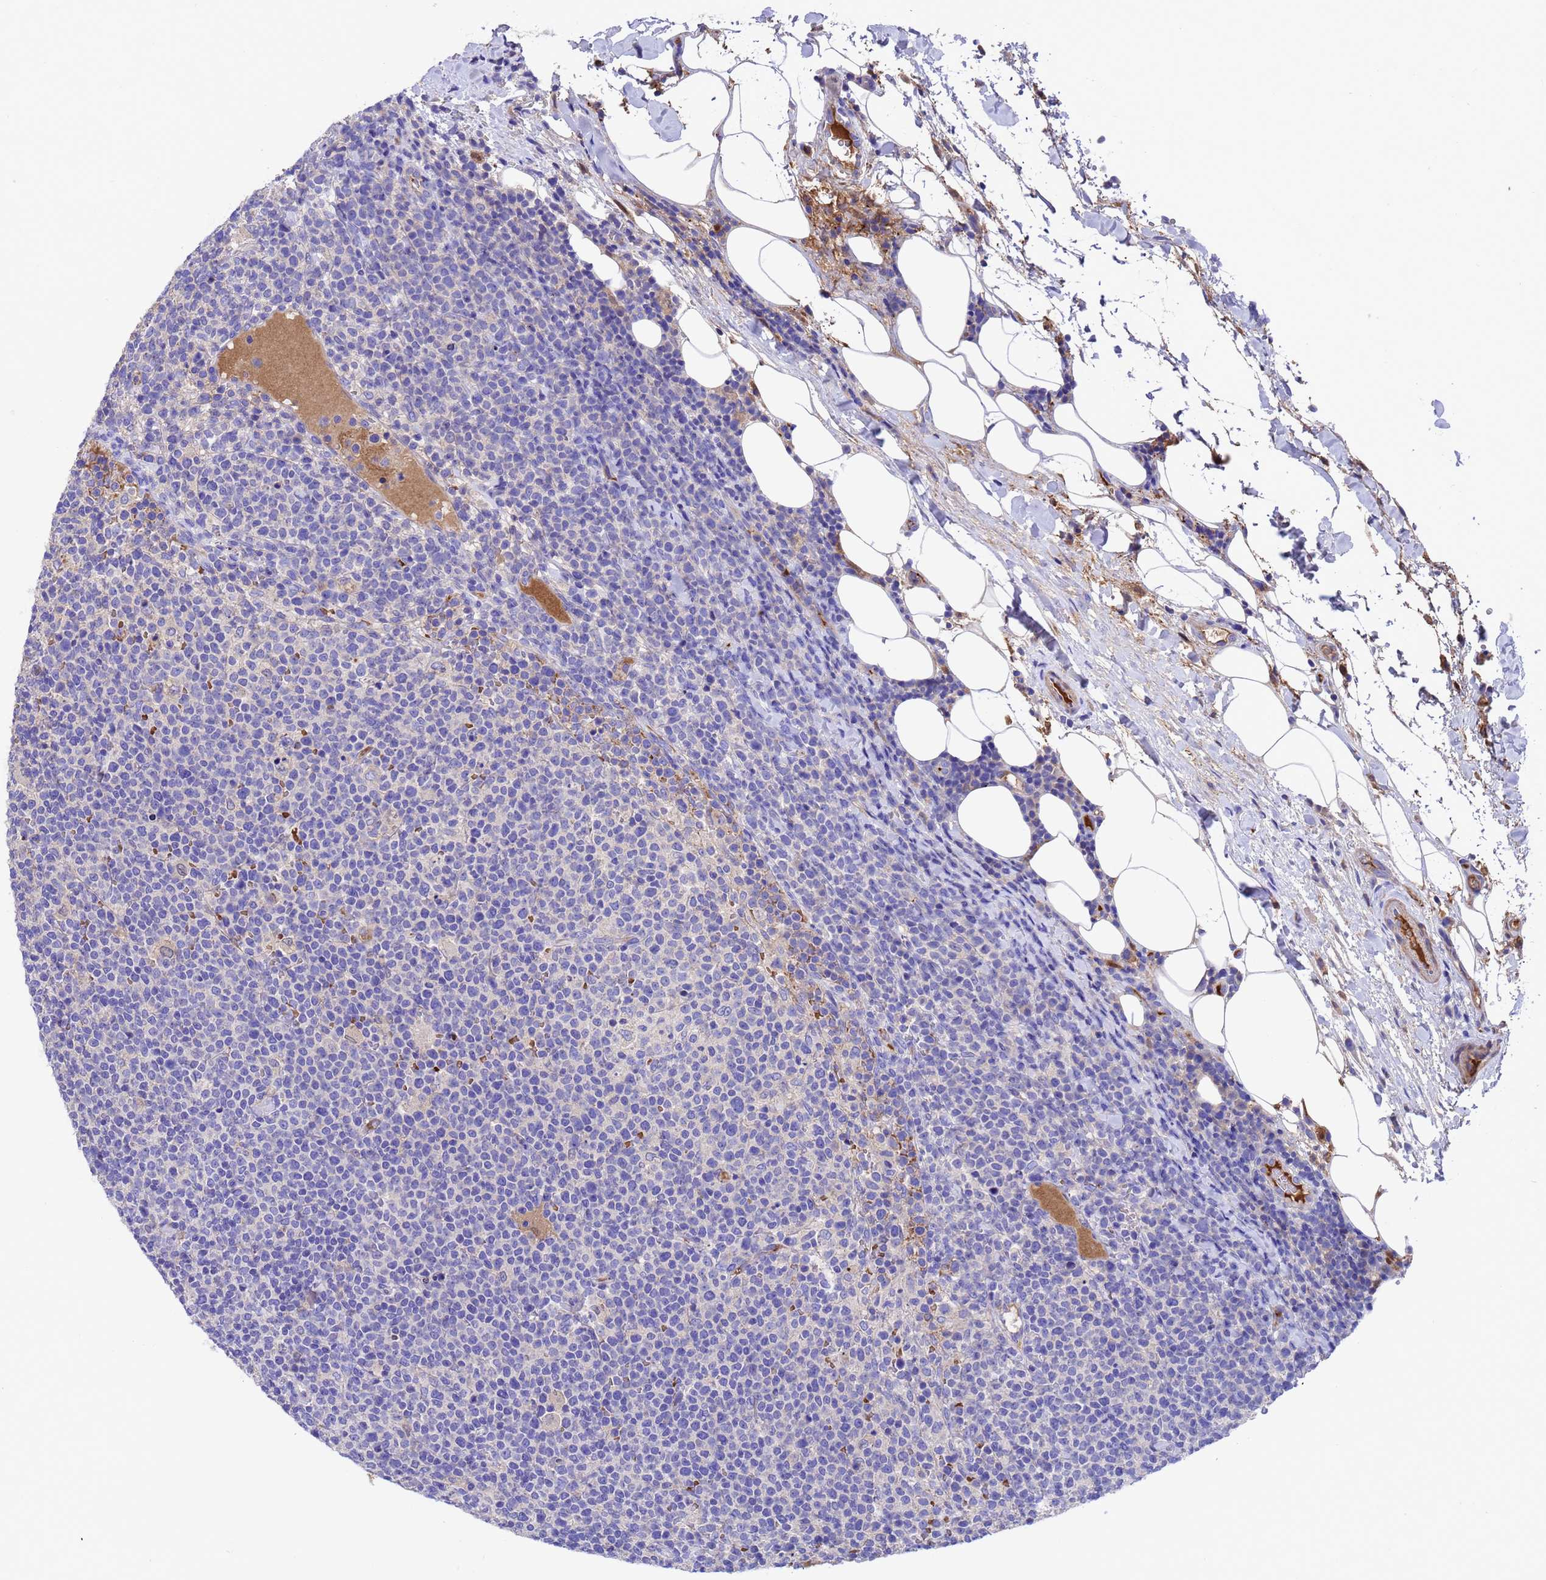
{"staining": {"intensity": "negative", "quantity": "none", "location": "none"}, "tissue": "lymphoma", "cell_type": "Tumor cells", "image_type": "cancer", "snomed": [{"axis": "morphology", "description": "Malignant lymphoma, non-Hodgkin's type, High grade"}, {"axis": "topography", "description": "Lymph node"}], "caption": "An image of human lymphoma is negative for staining in tumor cells.", "gene": "ELP6", "patient": {"sex": "male", "age": 61}}